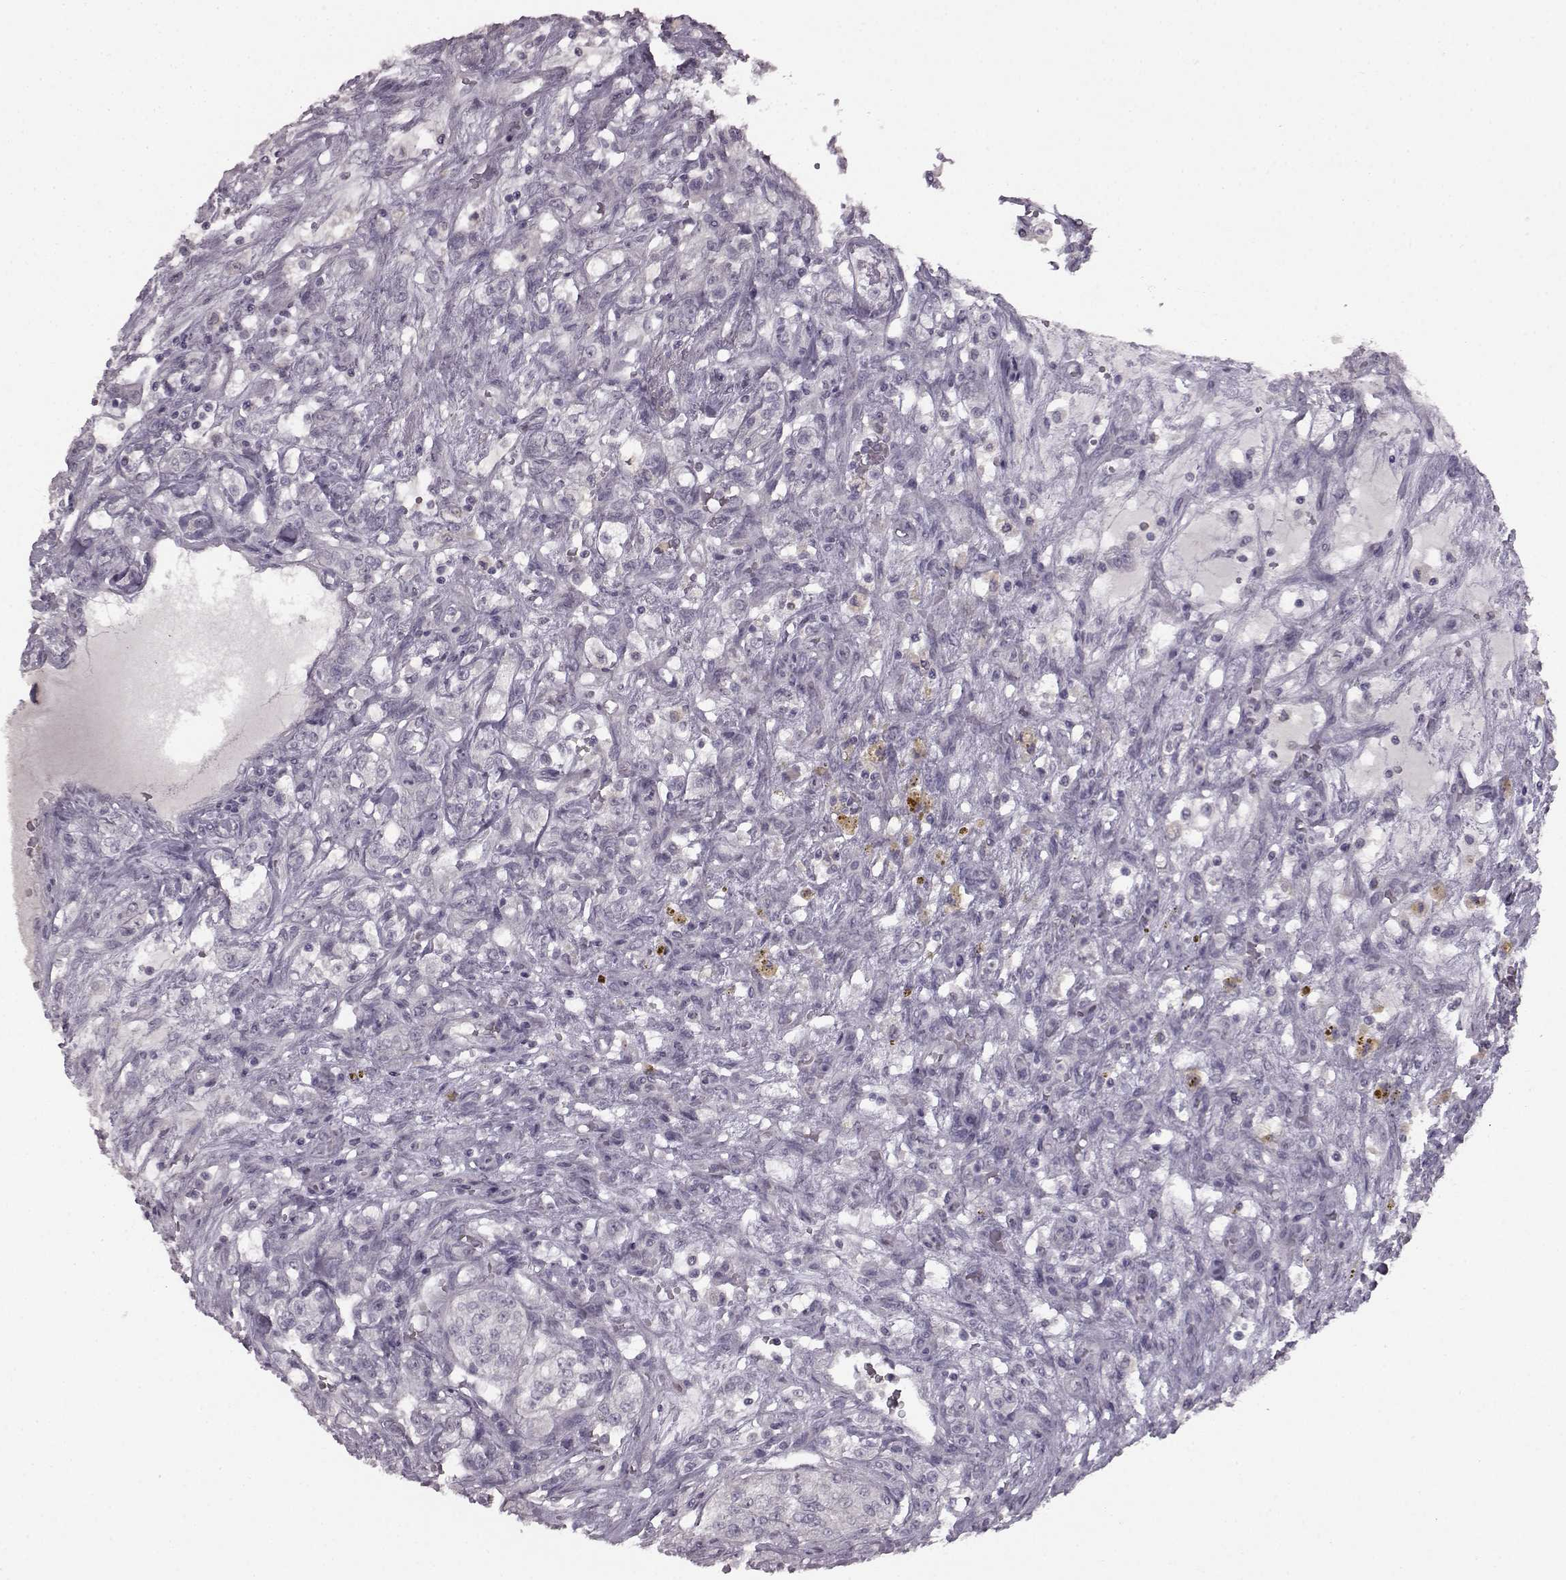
{"staining": {"intensity": "negative", "quantity": "none", "location": "none"}, "tissue": "renal cancer", "cell_type": "Tumor cells", "image_type": "cancer", "snomed": [{"axis": "morphology", "description": "Adenocarcinoma, NOS"}, {"axis": "topography", "description": "Kidney"}], "caption": "An image of renal cancer (adenocarcinoma) stained for a protein shows no brown staining in tumor cells. The staining was performed using DAB to visualize the protein expression in brown, while the nuclei were stained in blue with hematoxylin (Magnification: 20x).", "gene": "LHB", "patient": {"sex": "female", "age": 63}}